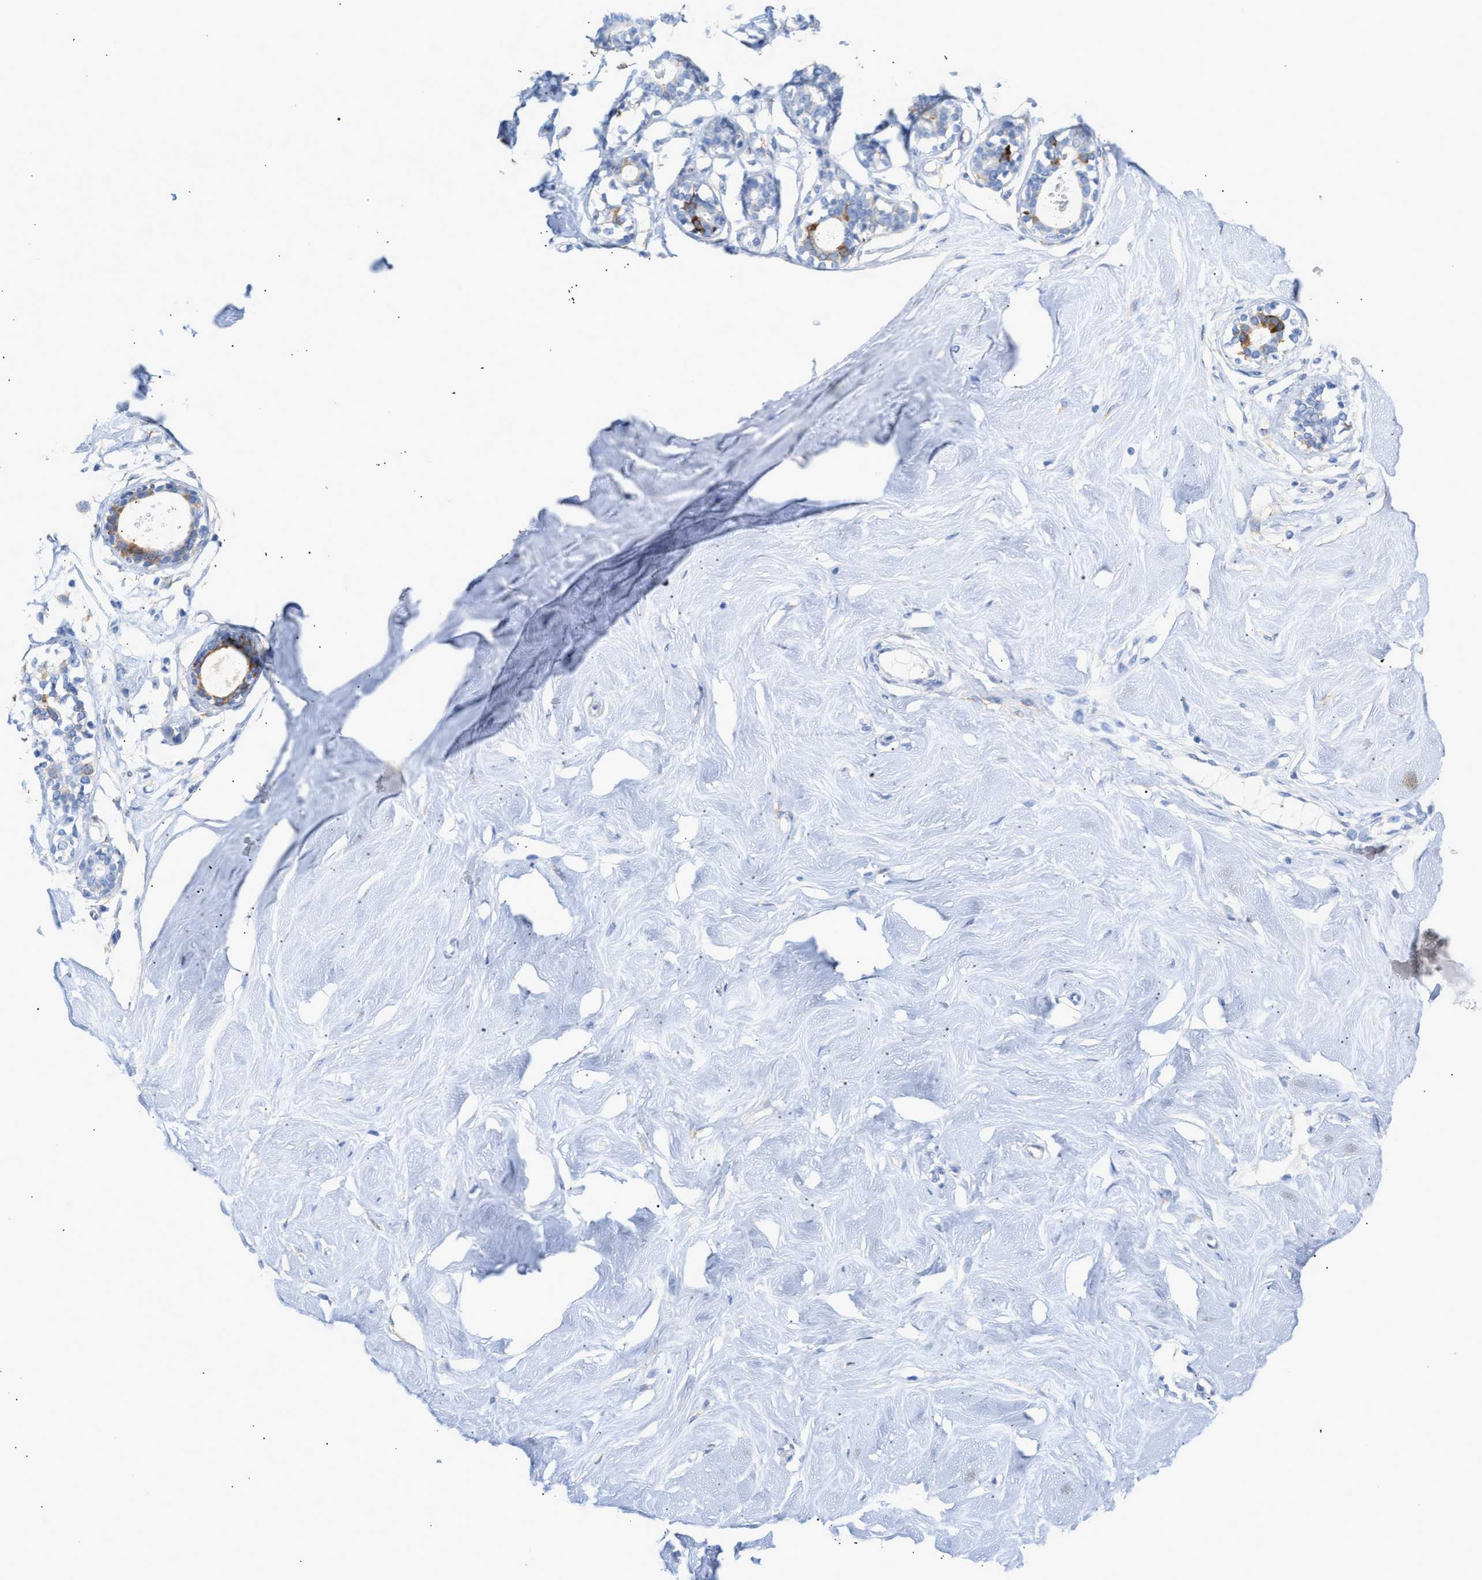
{"staining": {"intensity": "negative", "quantity": "none", "location": "none"}, "tissue": "breast", "cell_type": "Adipocytes", "image_type": "normal", "snomed": [{"axis": "morphology", "description": "Normal tissue, NOS"}, {"axis": "topography", "description": "Breast"}], "caption": "Breast was stained to show a protein in brown. There is no significant expression in adipocytes. (DAB (3,3'-diaminobenzidine) immunohistochemistry, high magnification).", "gene": "AMPH", "patient": {"sex": "female", "age": 23}}